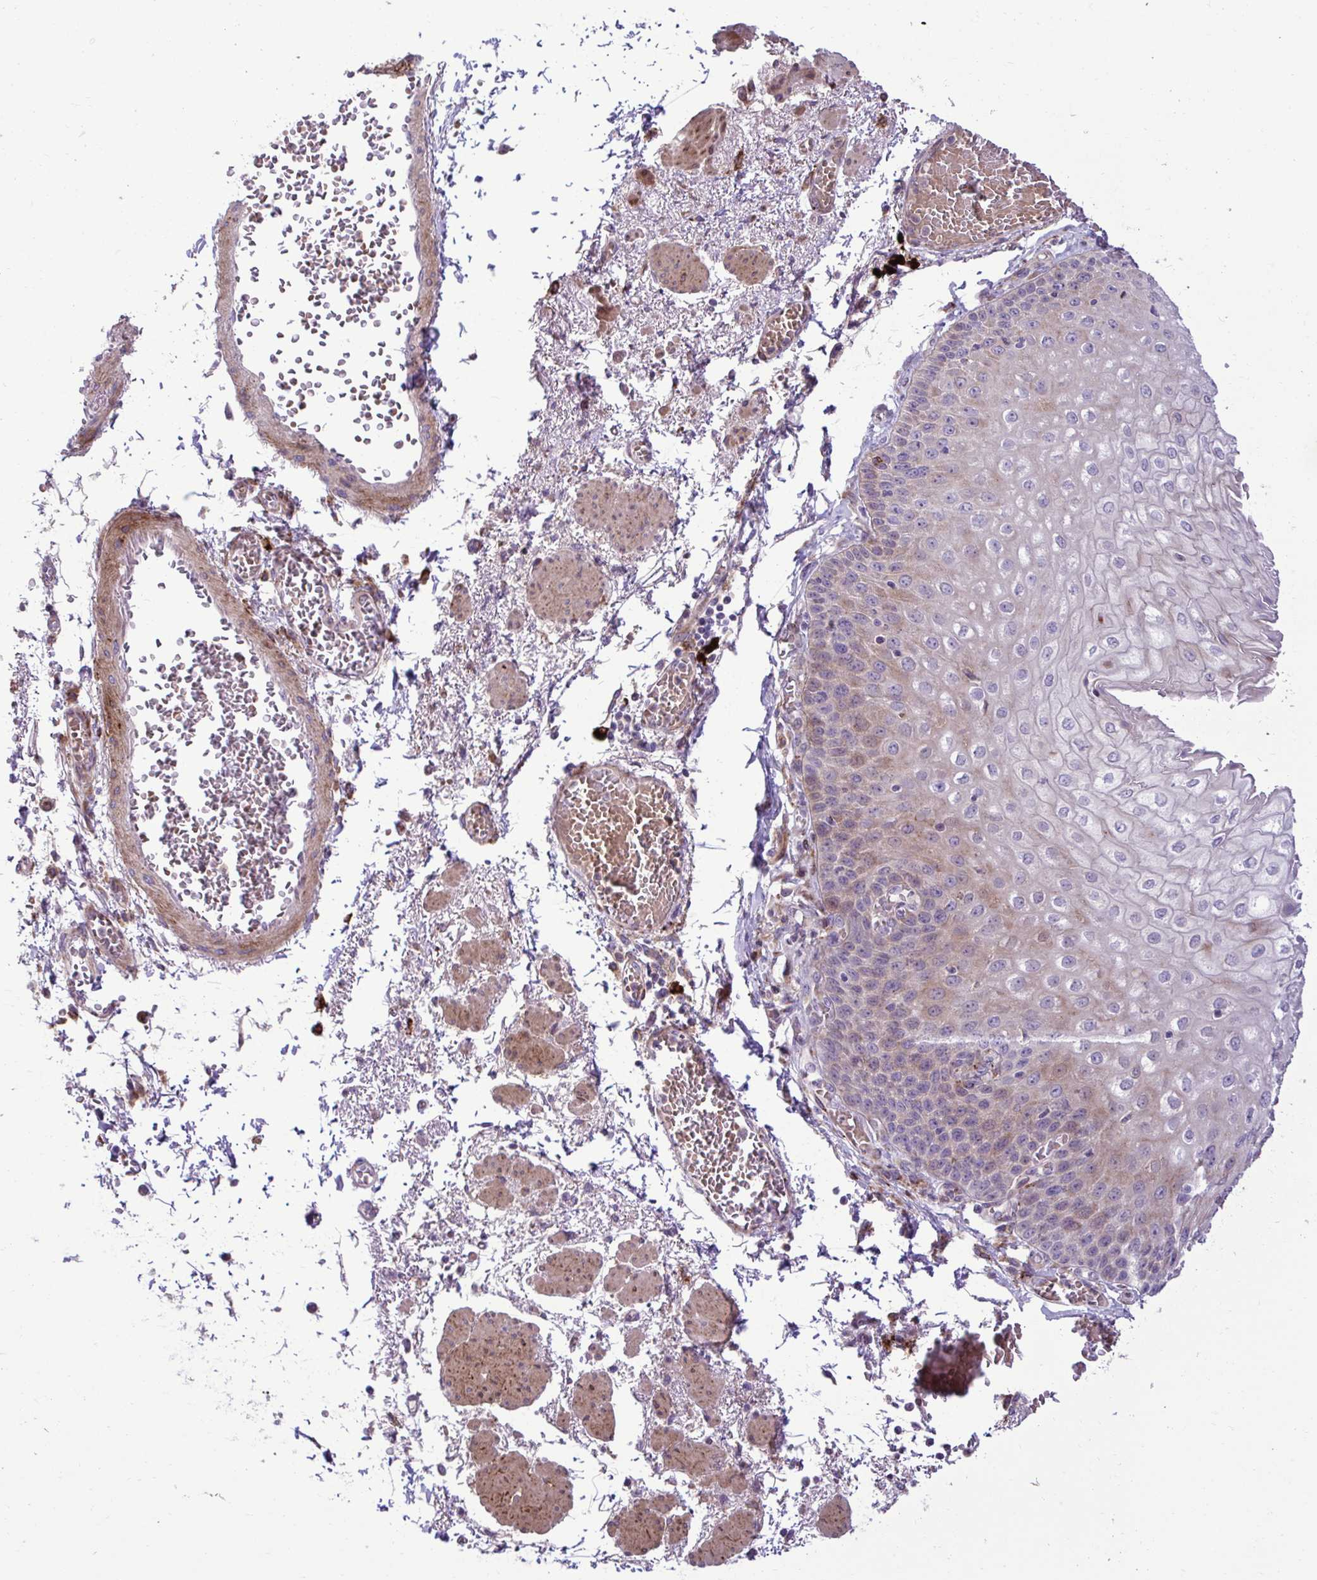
{"staining": {"intensity": "moderate", "quantity": "25%-75%", "location": "cytoplasmic/membranous"}, "tissue": "esophagus", "cell_type": "Squamous epithelial cells", "image_type": "normal", "snomed": [{"axis": "morphology", "description": "Normal tissue, NOS"}, {"axis": "morphology", "description": "Adenocarcinoma, NOS"}, {"axis": "topography", "description": "Esophagus"}], "caption": "The micrograph shows a brown stain indicating the presence of a protein in the cytoplasmic/membranous of squamous epithelial cells in esophagus. Ihc stains the protein in brown and the nuclei are stained blue.", "gene": "LIMS1", "patient": {"sex": "male", "age": 81}}